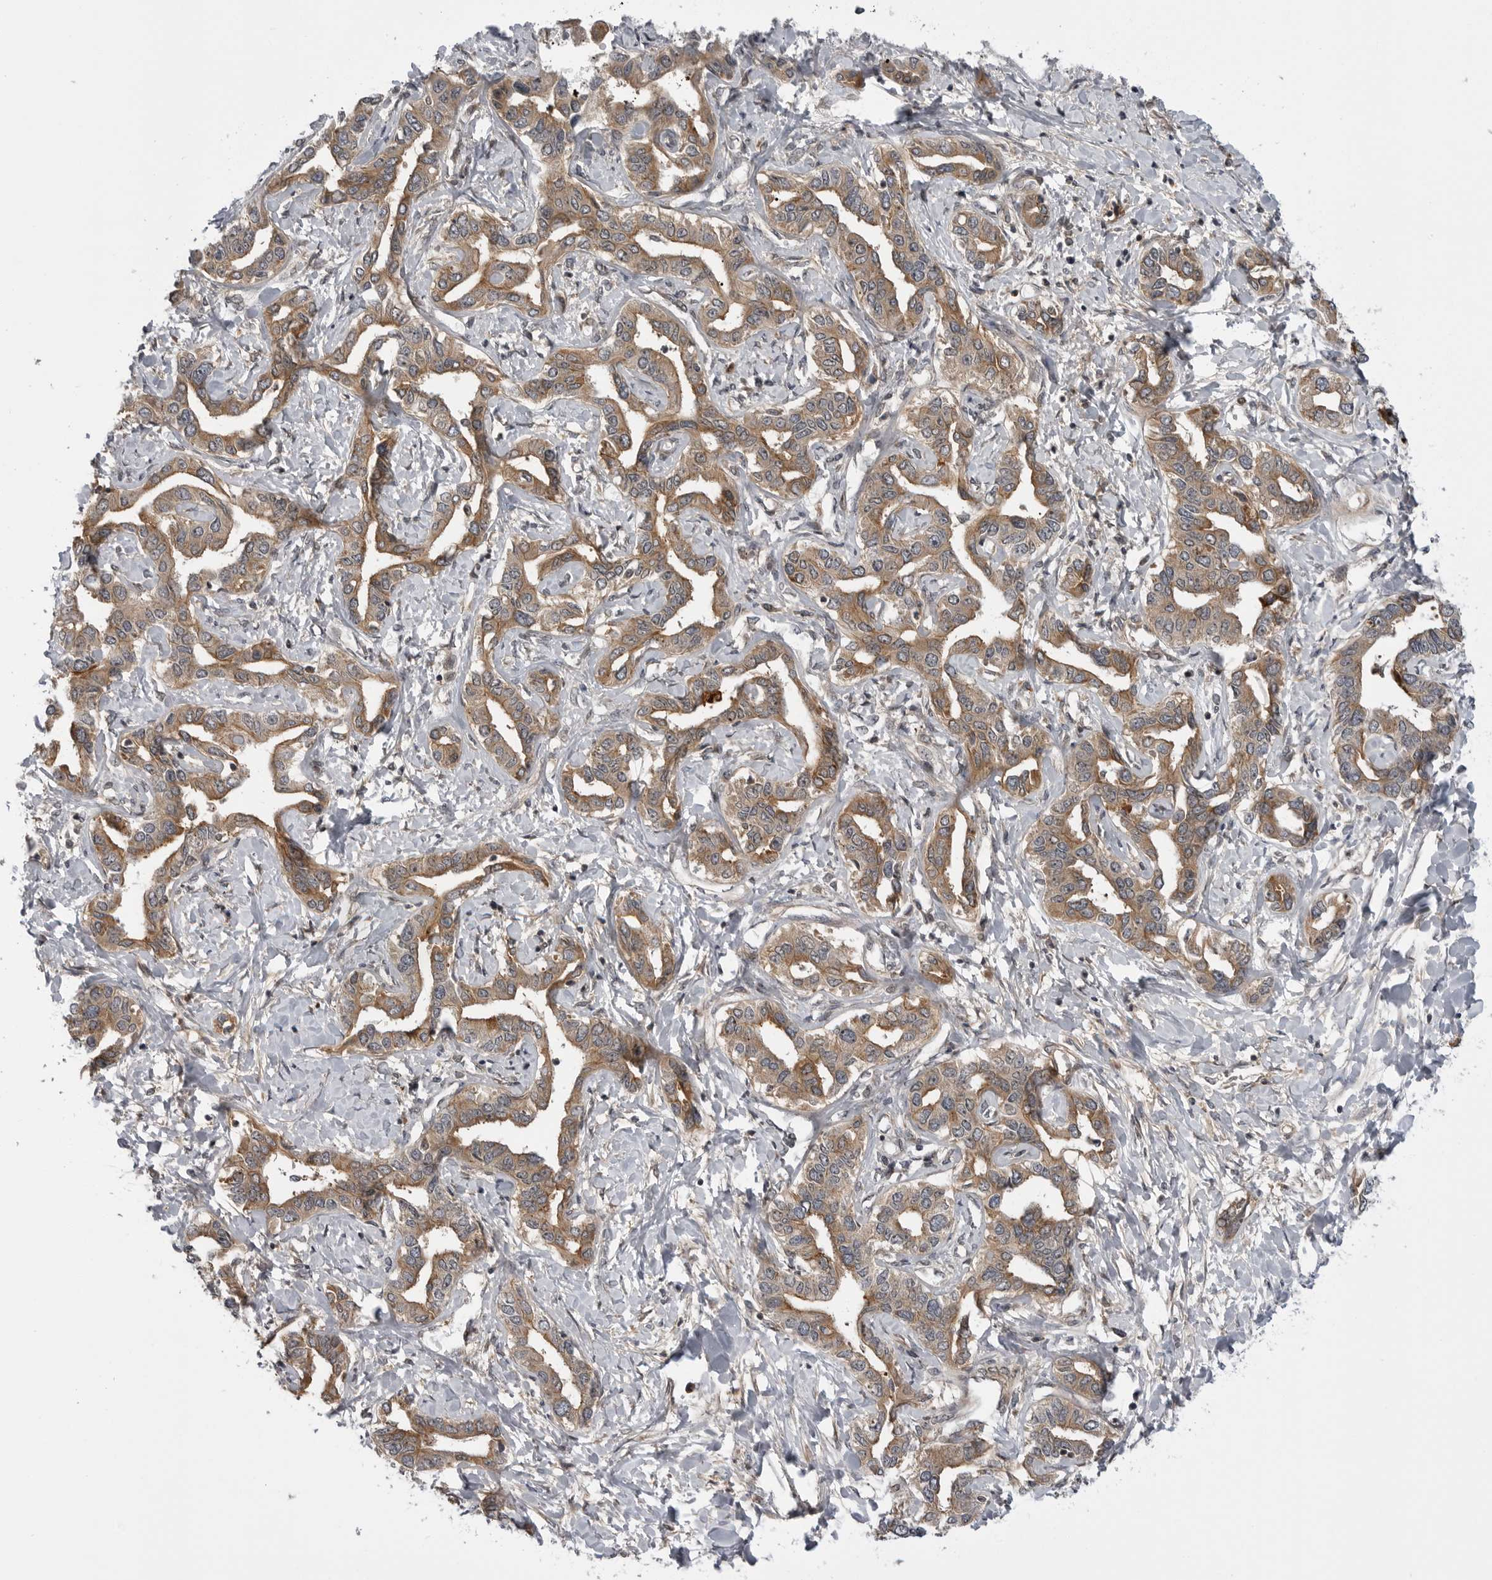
{"staining": {"intensity": "moderate", "quantity": ">75%", "location": "cytoplasmic/membranous"}, "tissue": "liver cancer", "cell_type": "Tumor cells", "image_type": "cancer", "snomed": [{"axis": "morphology", "description": "Cholangiocarcinoma"}, {"axis": "topography", "description": "Liver"}], "caption": "Liver cancer (cholangiocarcinoma) stained for a protein shows moderate cytoplasmic/membranous positivity in tumor cells. The protein of interest is shown in brown color, while the nuclei are stained blue.", "gene": "LRRC45", "patient": {"sex": "male", "age": 59}}